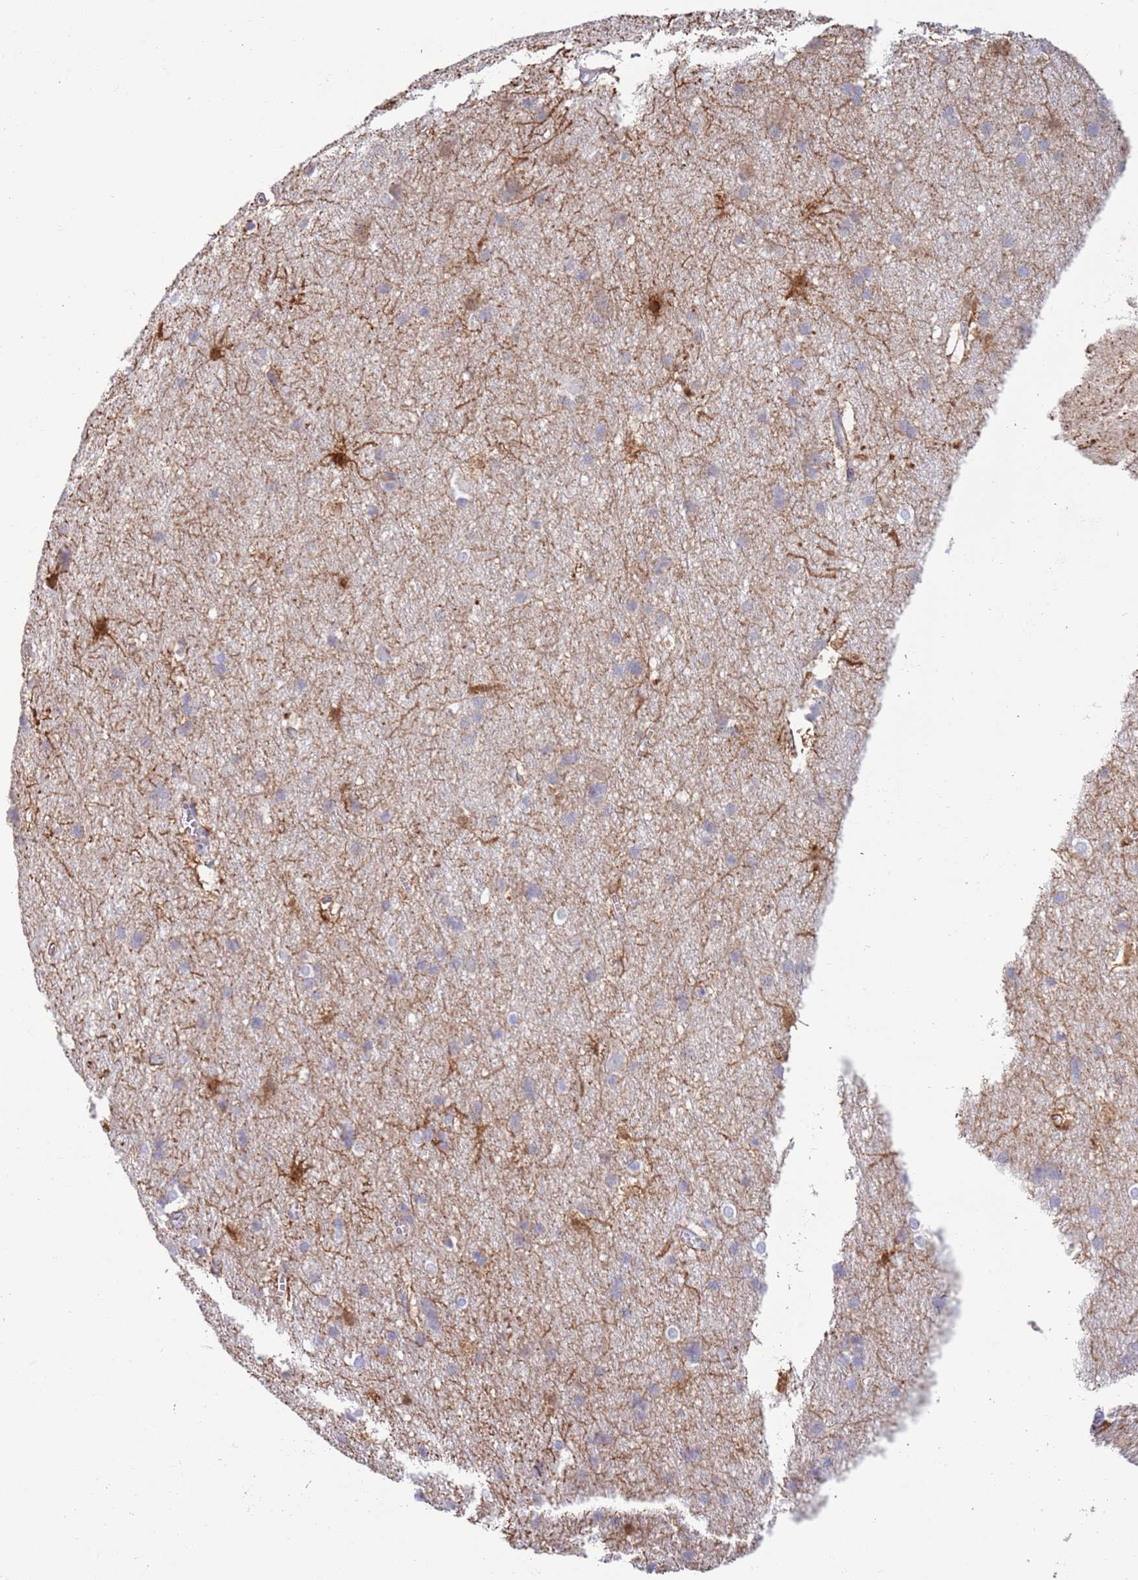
{"staining": {"intensity": "moderate", "quantity": "25%-75%", "location": "cytoplasmic/membranous"}, "tissue": "cerebral cortex", "cell_type": "Endothelial cells", "image_type": "normal", "snomed": [{"axis": "morphology", "description": "Normal tissue, NOS"}, {"axis": "topography", "description": "Cerebral cortex"}], "caption": "Immunohistochemistry (IHC) histopathology image of benign human cerebral cortex stained for a protein (brown), which exhibits medium levels of moderate cytoplasmic/membranous expression in approximately 25%-75% of endothelial cells.", "gene": "ACSBG1", "patient": {"sex": "male", "age": 54}}